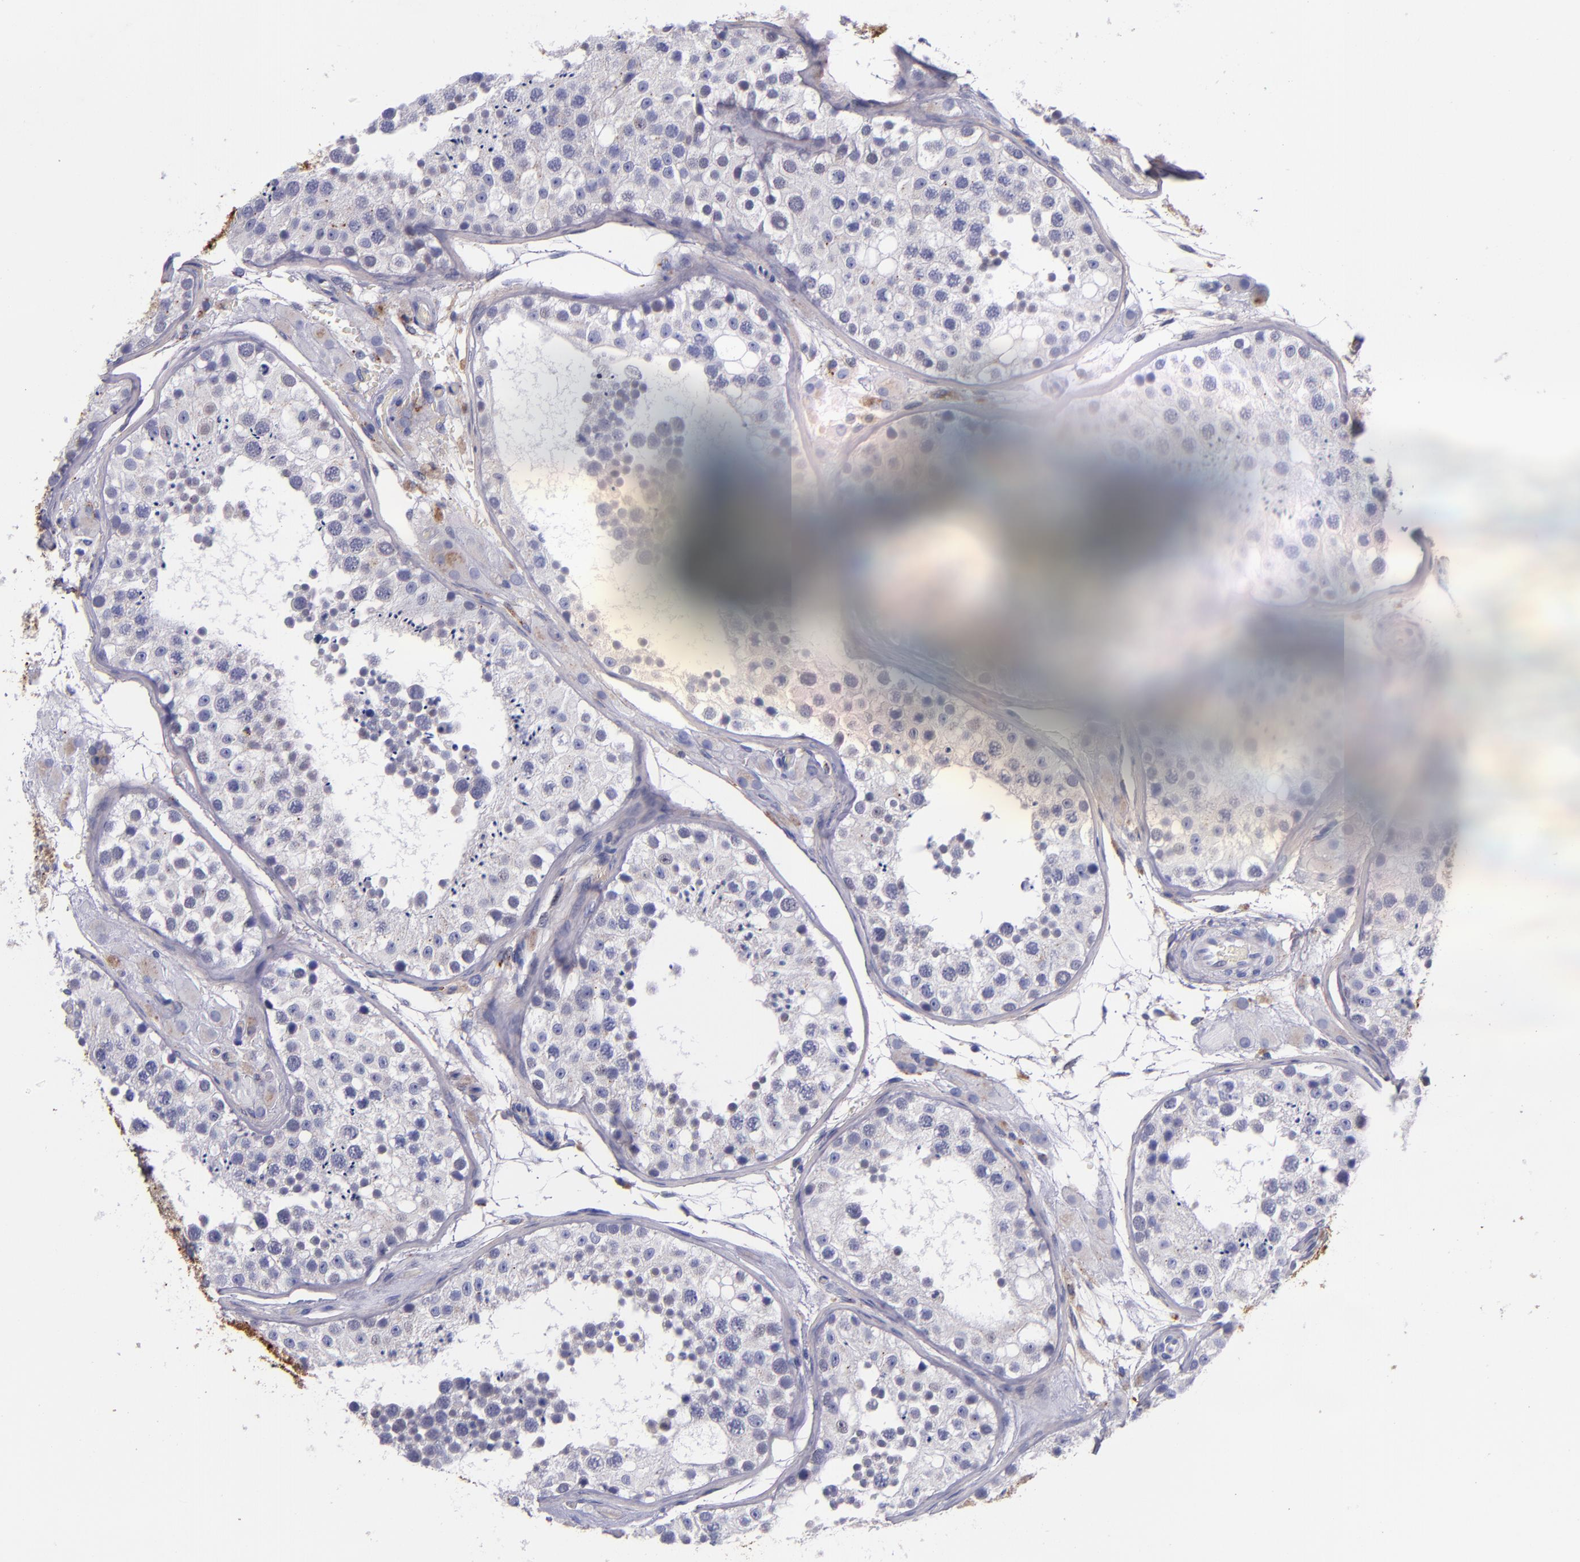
{"staining": {"intensity": "negative", "quantity": "none", "location": "none"}, "tissue": "testis", "cell_type": "Cells in seminiferous ducts", "image_type": "normal", "snomed": [{"axis": "morphology", "description": "Normal tissue, NOS"}, {"axis": "topography", "description": "Testis"}], "caption": "A histopathology image of human testis is negative for staining in cells in seminiferous ducts. (DAB (3,3'-diaminobenzidine) IHC, high magnification).", "gene": "IVL", "patient": {"sex": "male", "age": 26}}